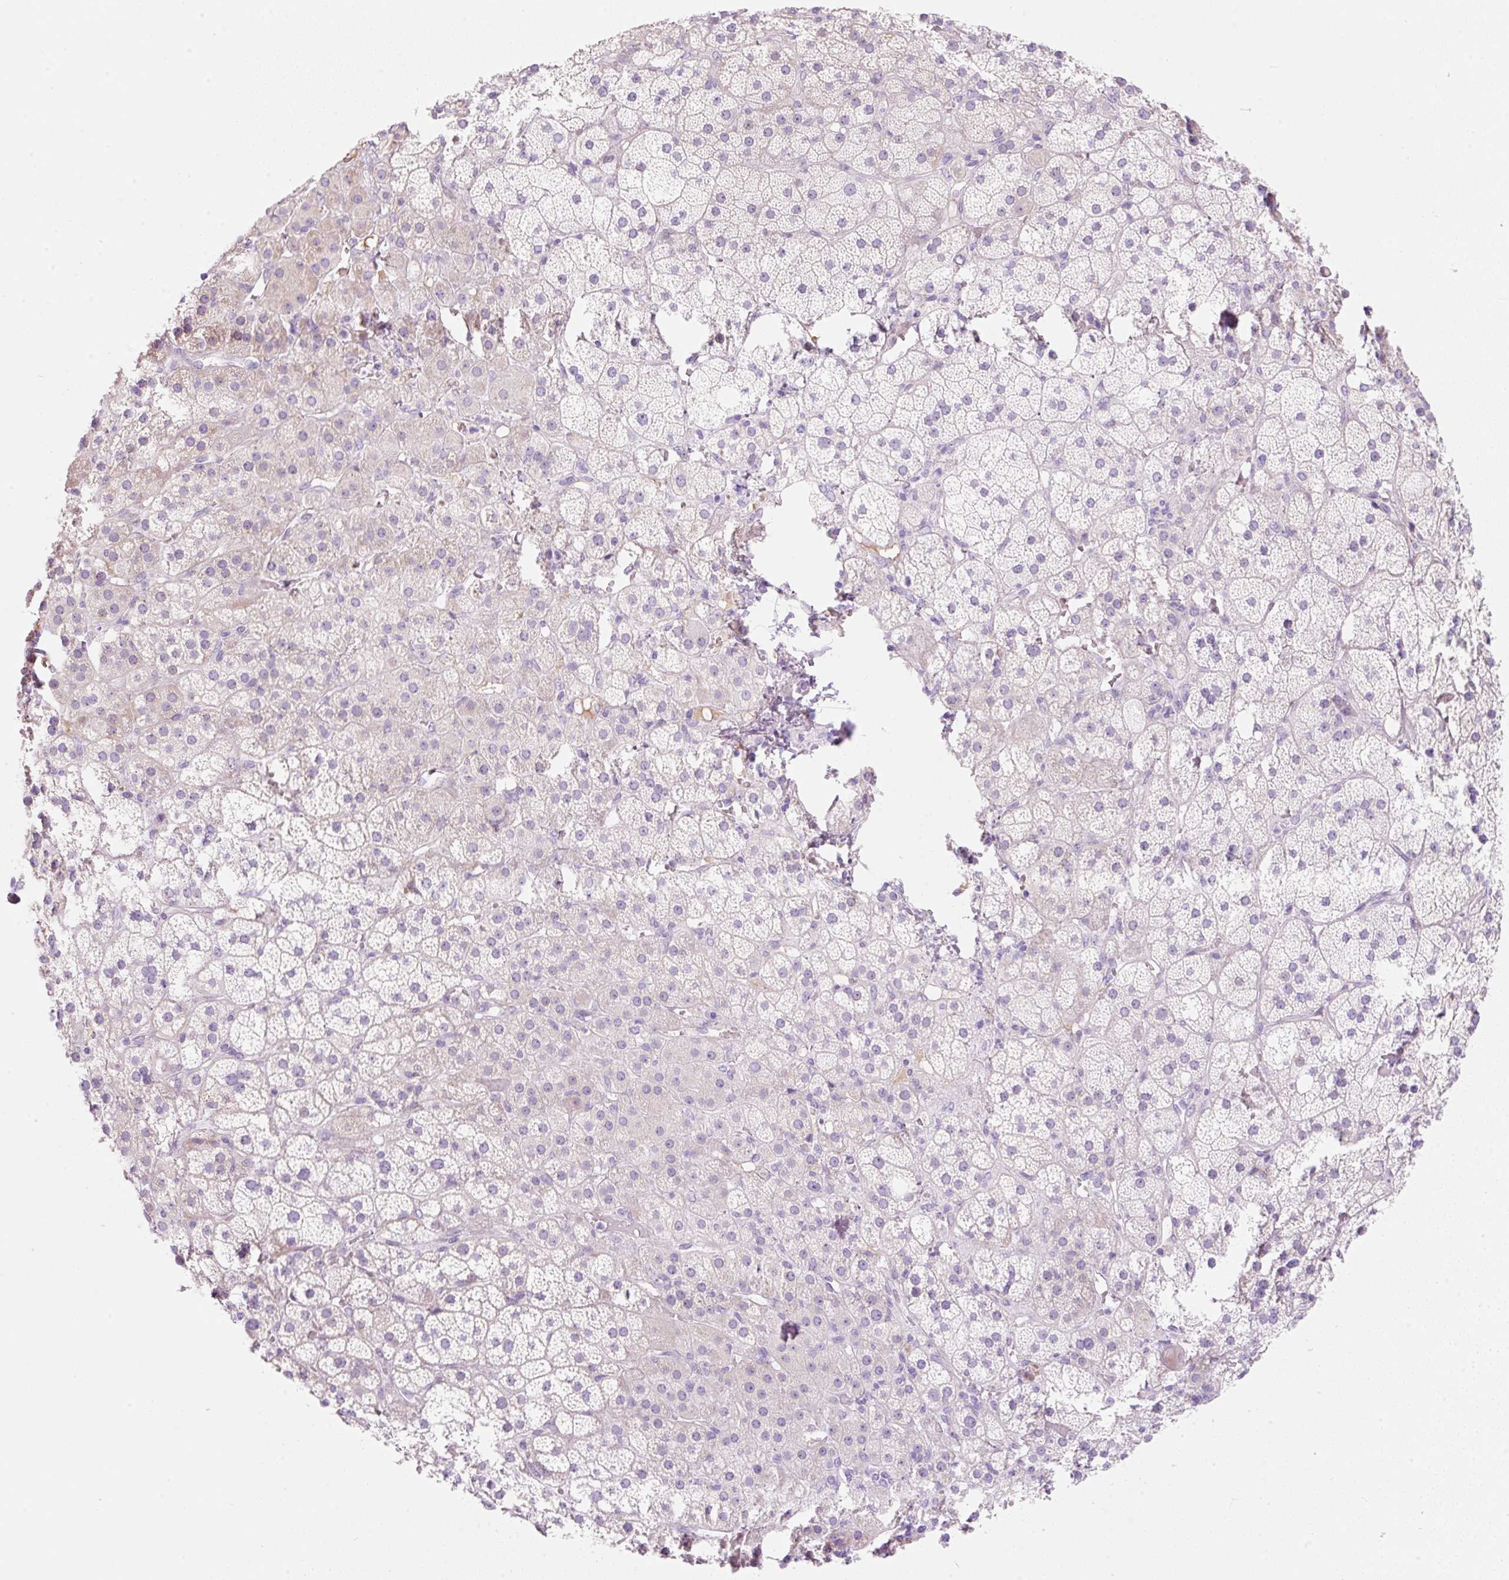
{"staining": {"intensity": "moderate", "quantity": "25%-75%", "location": "cytoplasmic/membranous"}, "tissue": "adrenal gland", "cell_type": "Glandular cells", "image_type": "normal", "snomed": [{"axis": "morphology", "description": "Normal tissue, NOS"}, {"axis": "topography", "description": "Adrenal gland"}], "caption": "High-power microscopy captured an IHC micrograph of normal adrenal gland, revealing moderate cytoplasmic/membranous positivity in approximately 25%-75% of glandular cells.", "gene": "ZNF121", "patient": {"sex": "male", "age": 57}}